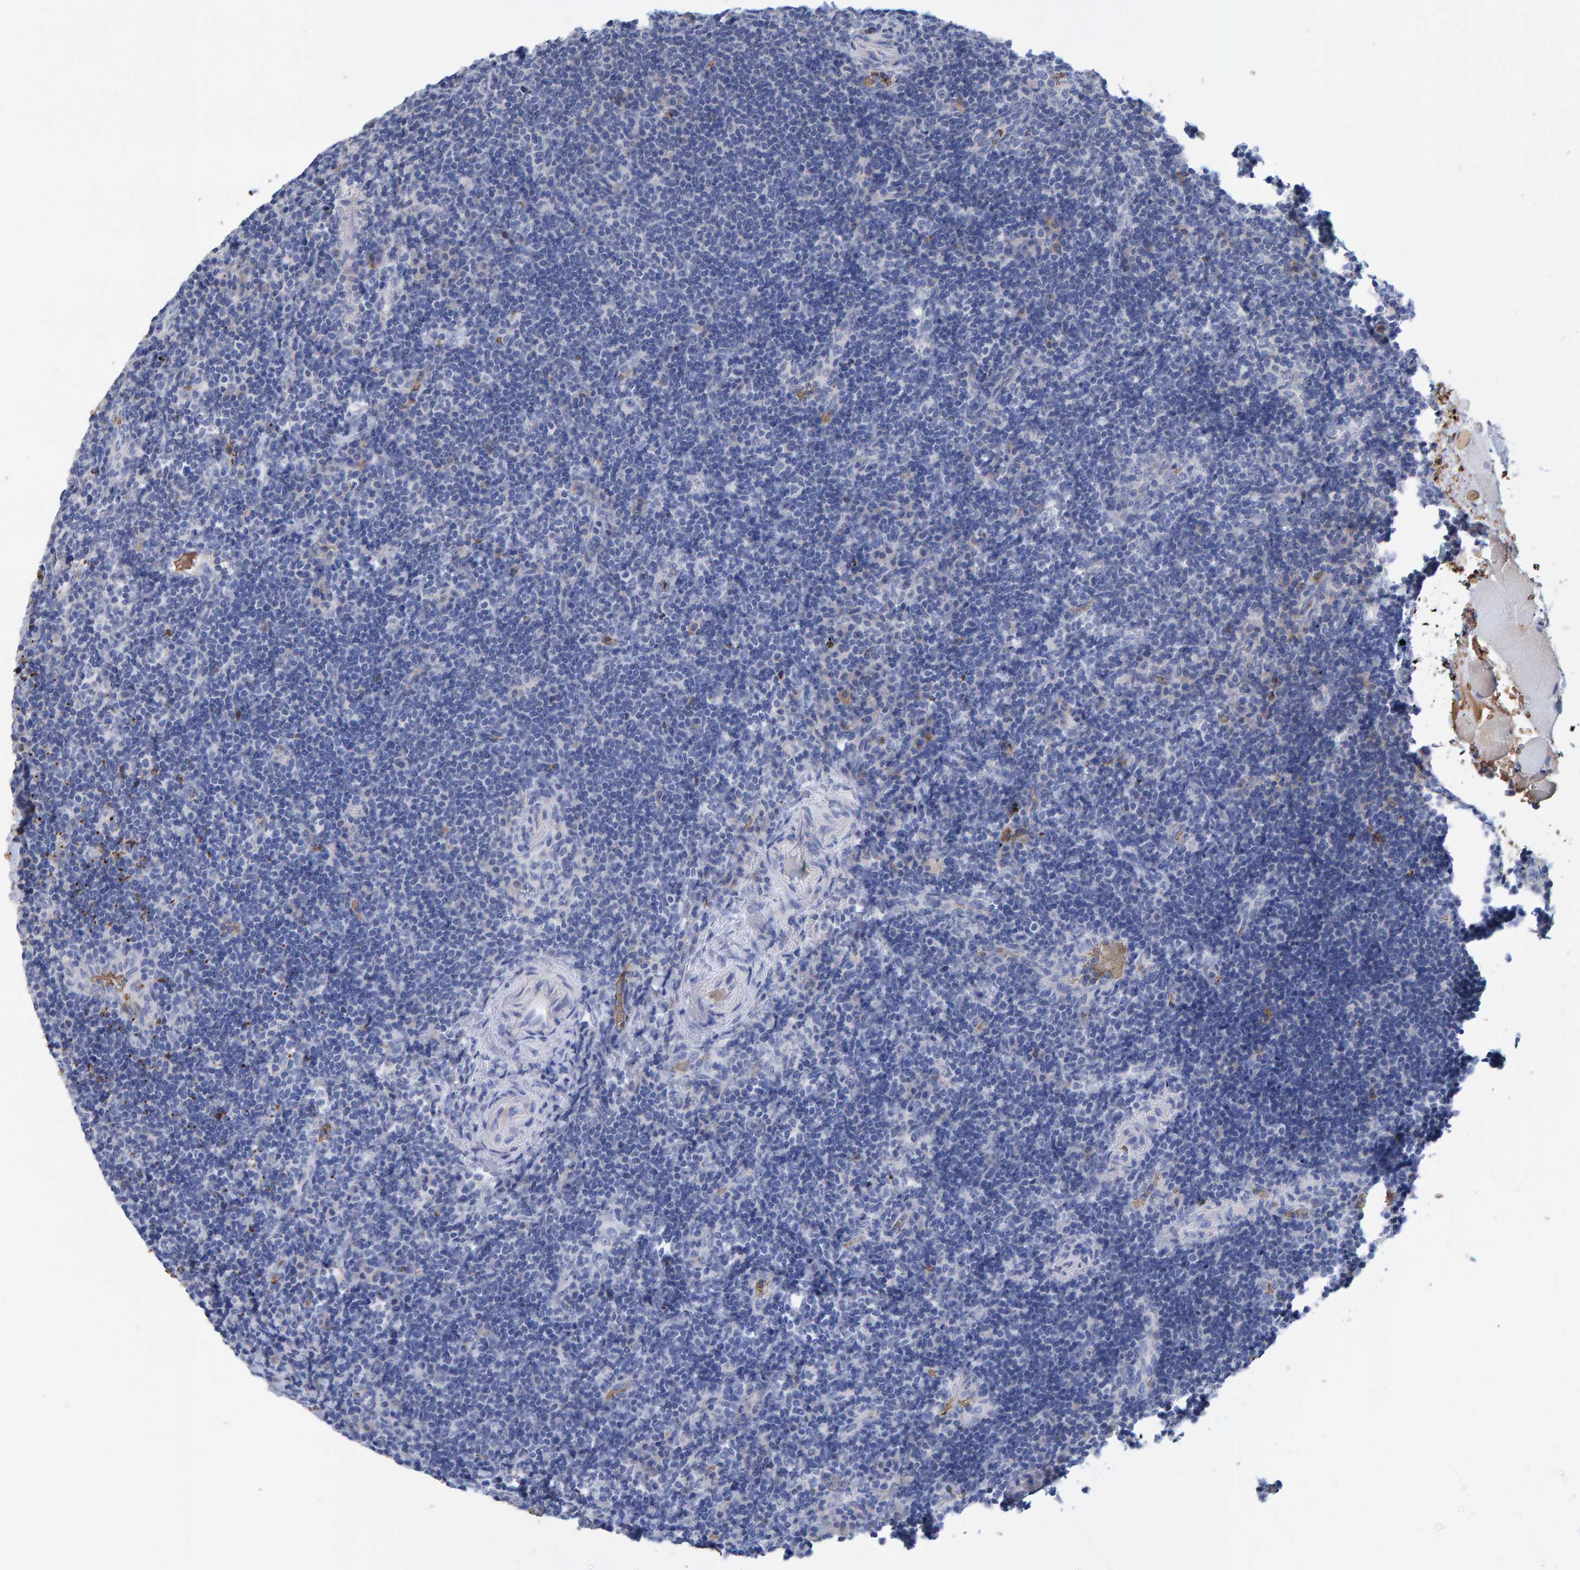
{"staining": {"intensity": "negative", "quantity": "none", "location": "none"}, "tissue": "lymphoma", "cell_type": "Tumor cells", "image_type": "cancer", "snomed": [{"axis": "morphology", "description": "Malignant lymphoma, non-Hodgkin's type, High grade"}, {"axis": "topography", "description": "Tonsil"}], "caption": "High magnification brightfield microscopy of lymphoma stained with DAB (brown) and counterstained with hematoxylin (blue): tumor cells show no significant expression.", "gene": "VPS9D1", "patient": {"sex": "female", "age": 36}}